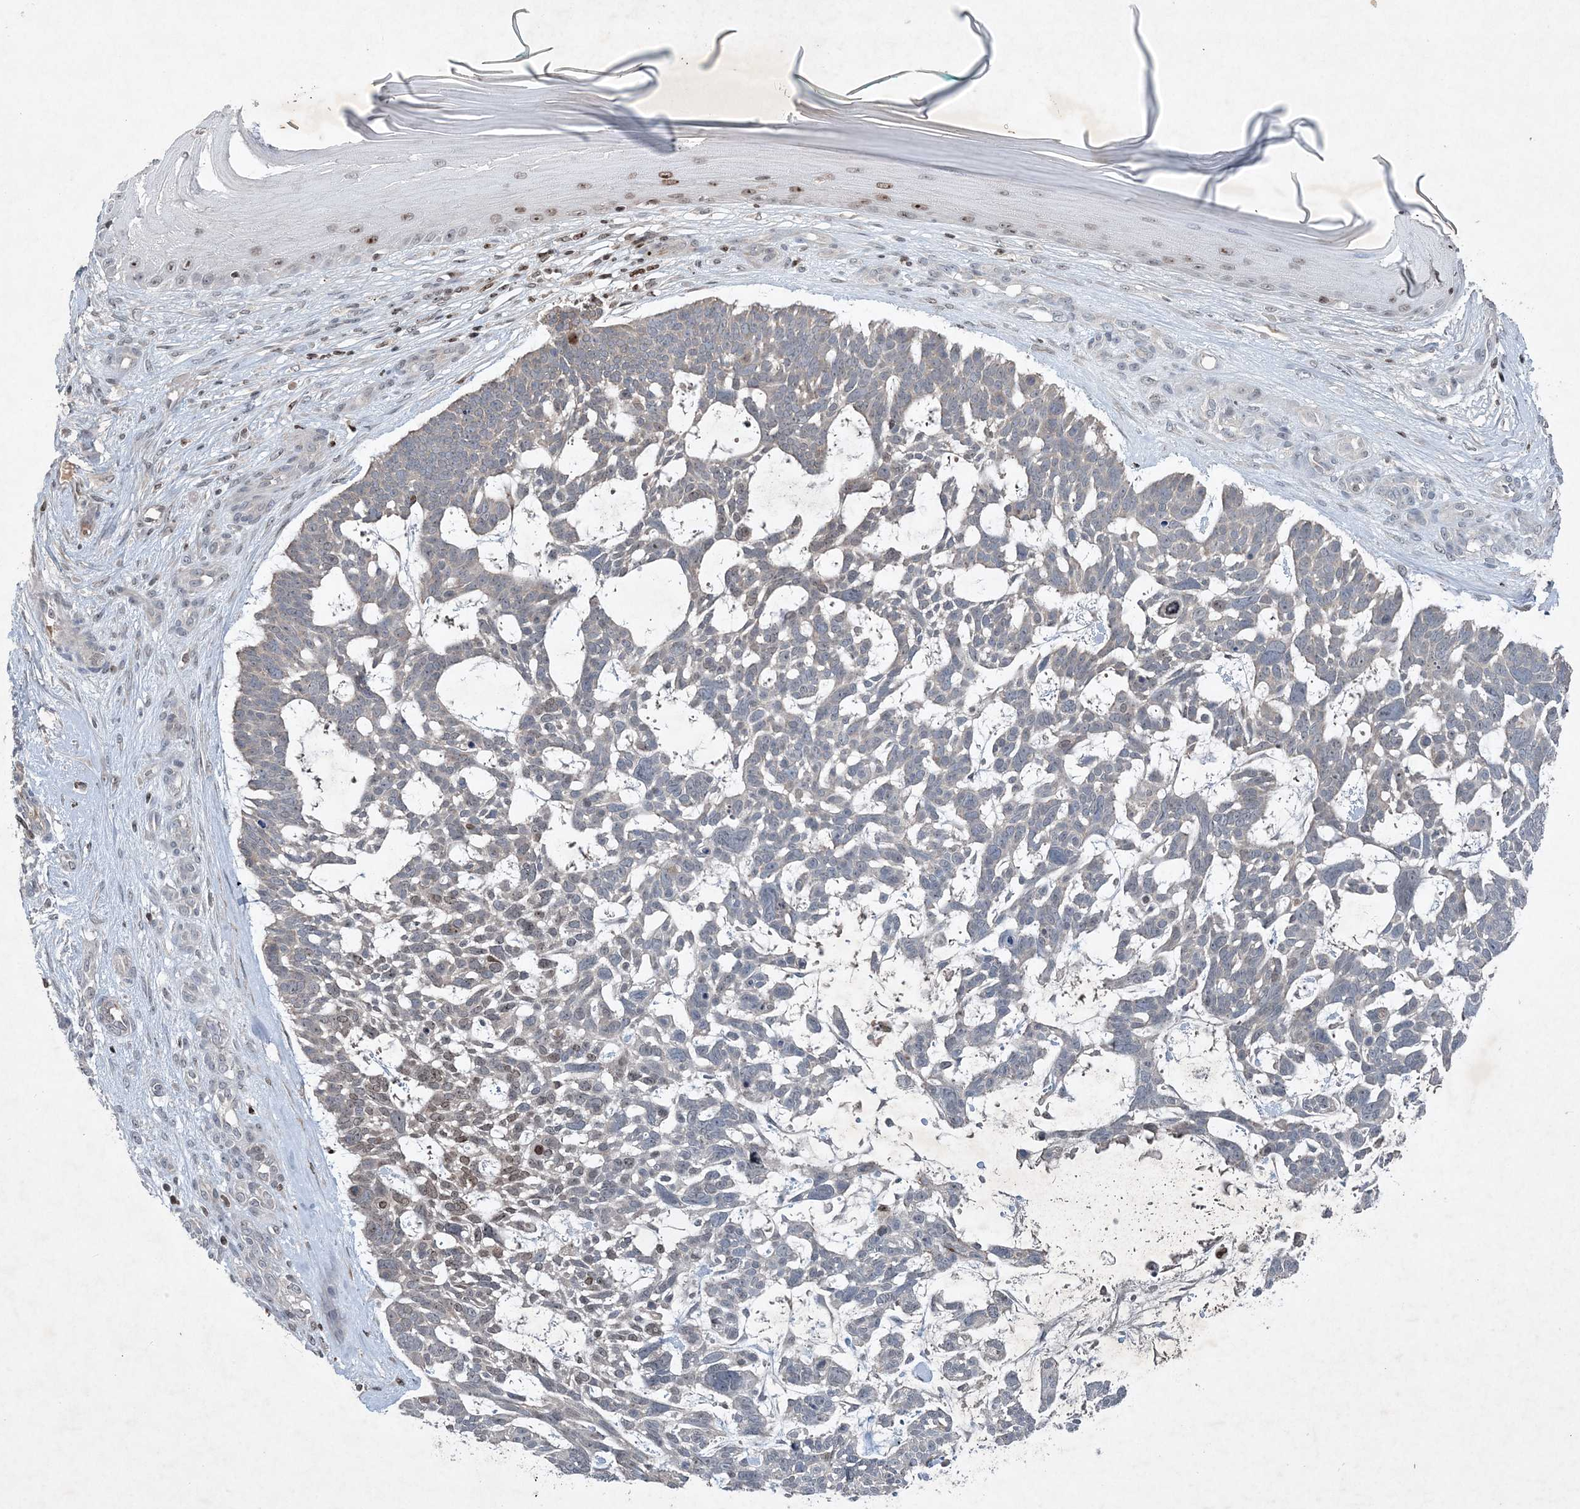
{"staining": {"intensity": "negative", "quantity": "none", "location": "none"}, "tissue": "skin cancer", "cell_type": "Tumor cells", "image_type": "cancer", "snomed": [{"axis": "morphology", "description": "Basal cell carcinoma"}, {"axis": "topography", "description": "Skin"}], "caption": "There is no significant expression in tumor cells of skin basal cell carcinoma.", "gene": "QTRT2", "patient": {"sex": "male", "age": 88}}